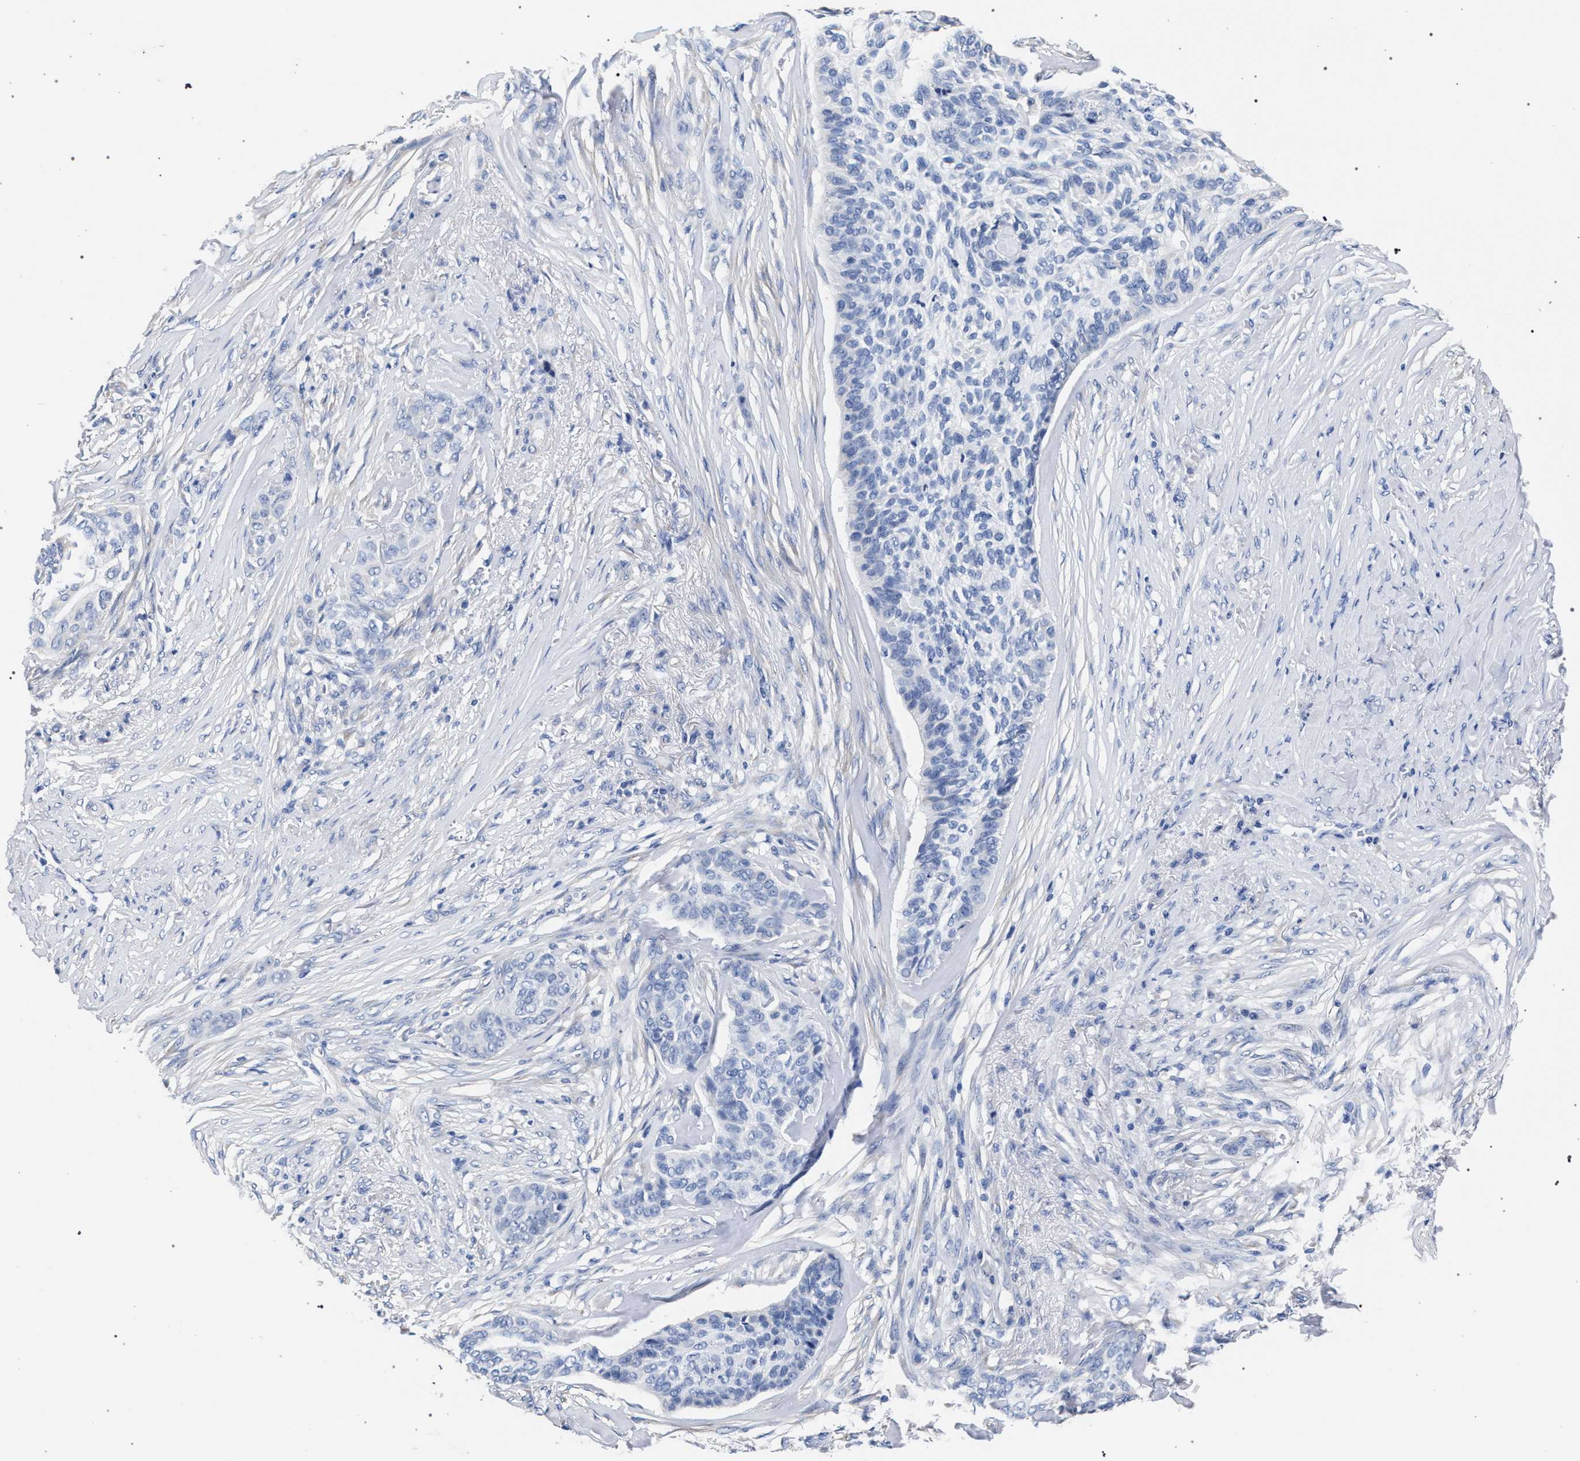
{"staining": {"intensity": "negative", "quantity": "none", "location": "none"}, "tissue": "skin cancer", "cell_type": "Tumor cells", "image_type": "cancer", "snomed": [{"axis": "morphology", "description": "Basal cell carcinoma"}, {"axis": "topography", "description": "Skin"}], "caption": "Immunohistochemistry micrograph of skin cancer (basal cell carcinoma) stained for a protein (brown), which displays no positivity in tumor cells.", "gene": "AKAP4", "patient": {"sex": "male", "age": 85}}